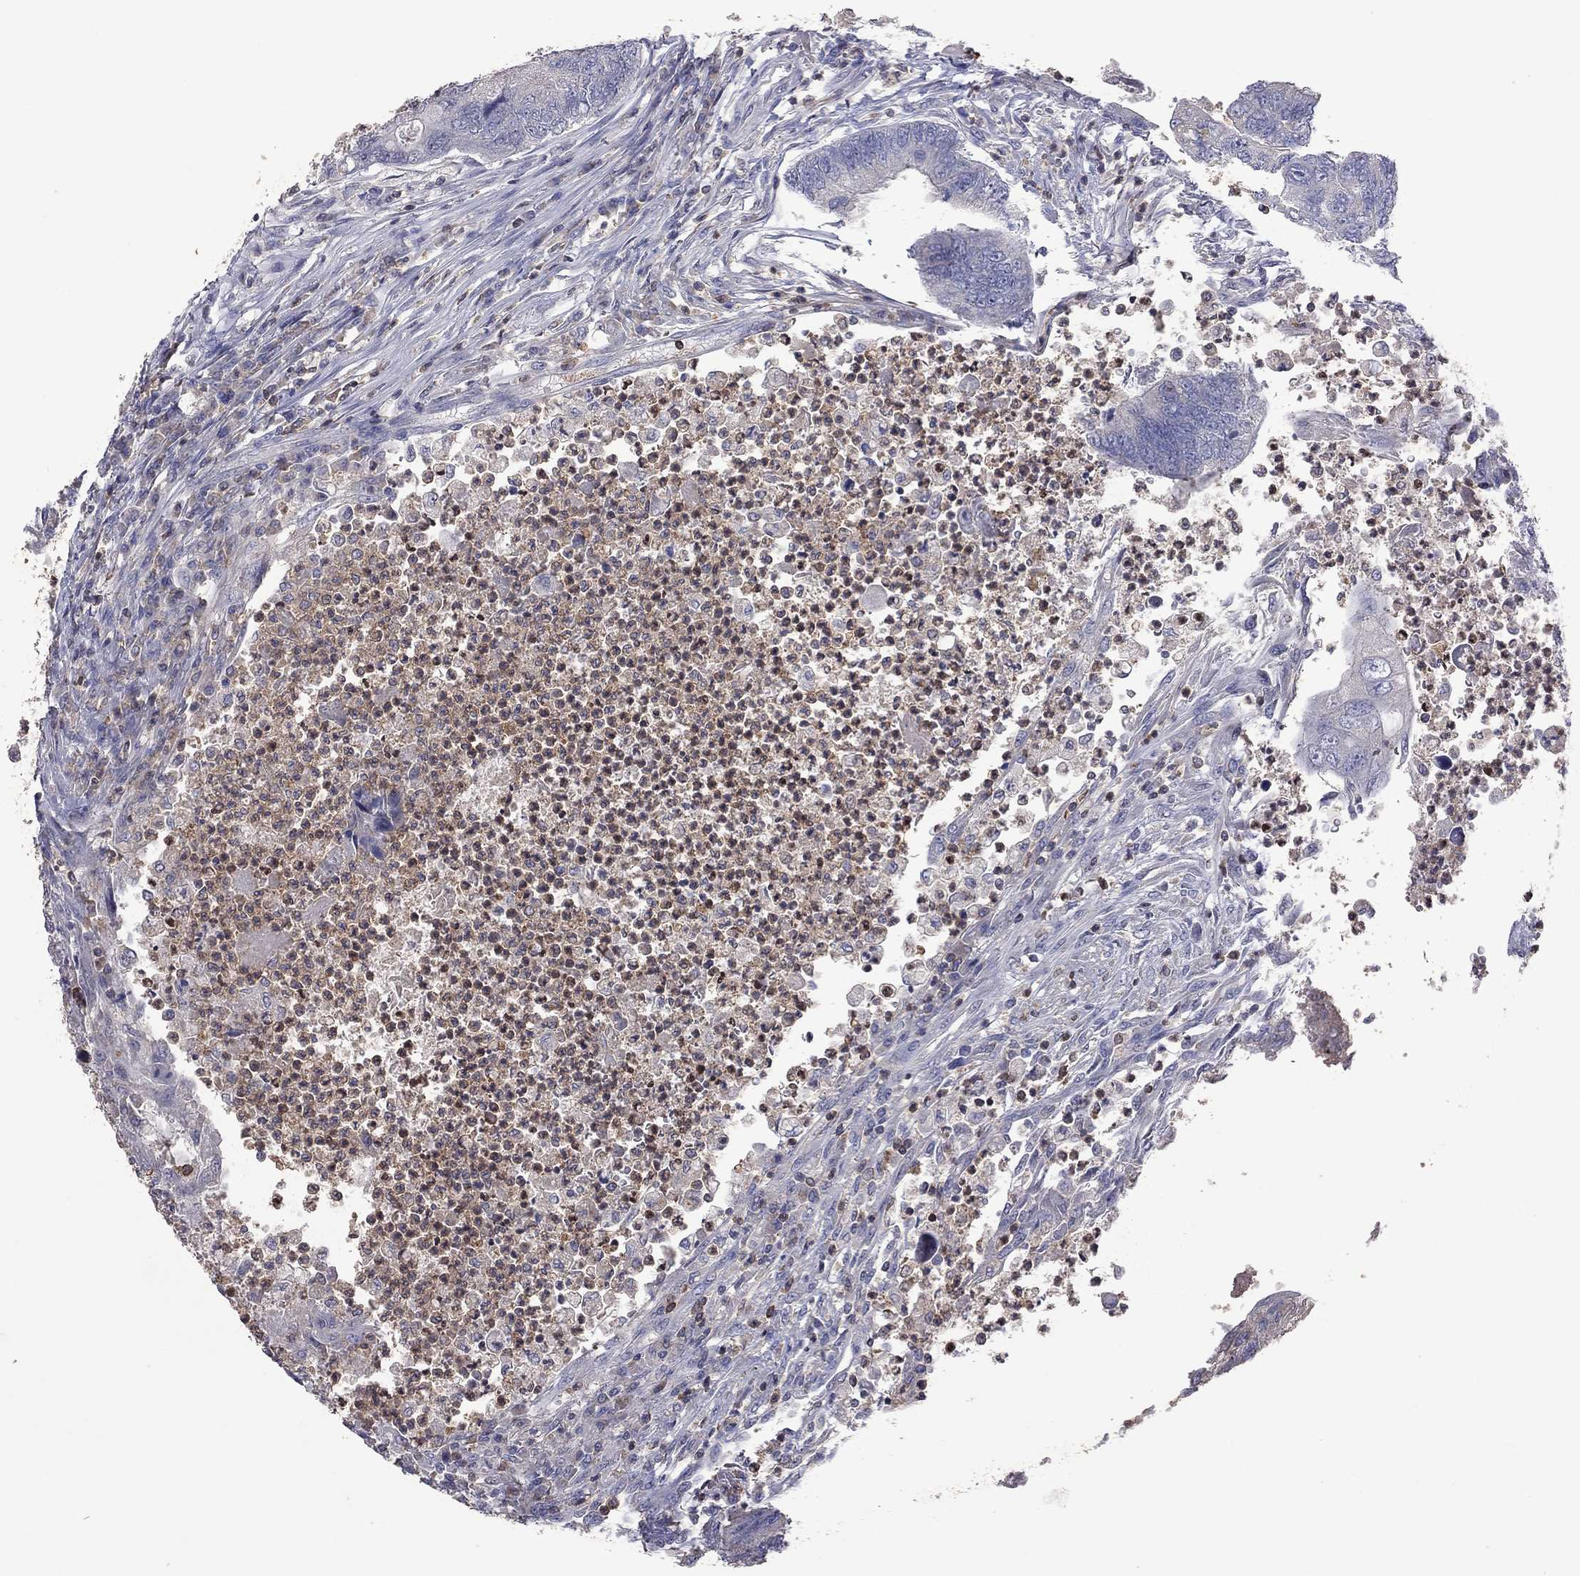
{"staining": {"intensity": "negative", "quantity": "none", "location": "none"}, "tissue": "colorectal cancer", "cell_type": "Tumor cells", "image_type": "cancer", "snomed": [{"axis": "morphology", "description": "Adenocarcinoma, NOS"}, {"axis": "topography", "description": "Colon"}], "caption": "Colorectal cancer was stained to show a protein in brown. There is no significant positivity in tumor cells.", "gene": "IPCEF1", "patient": {"sex": "female", "age": 67}}